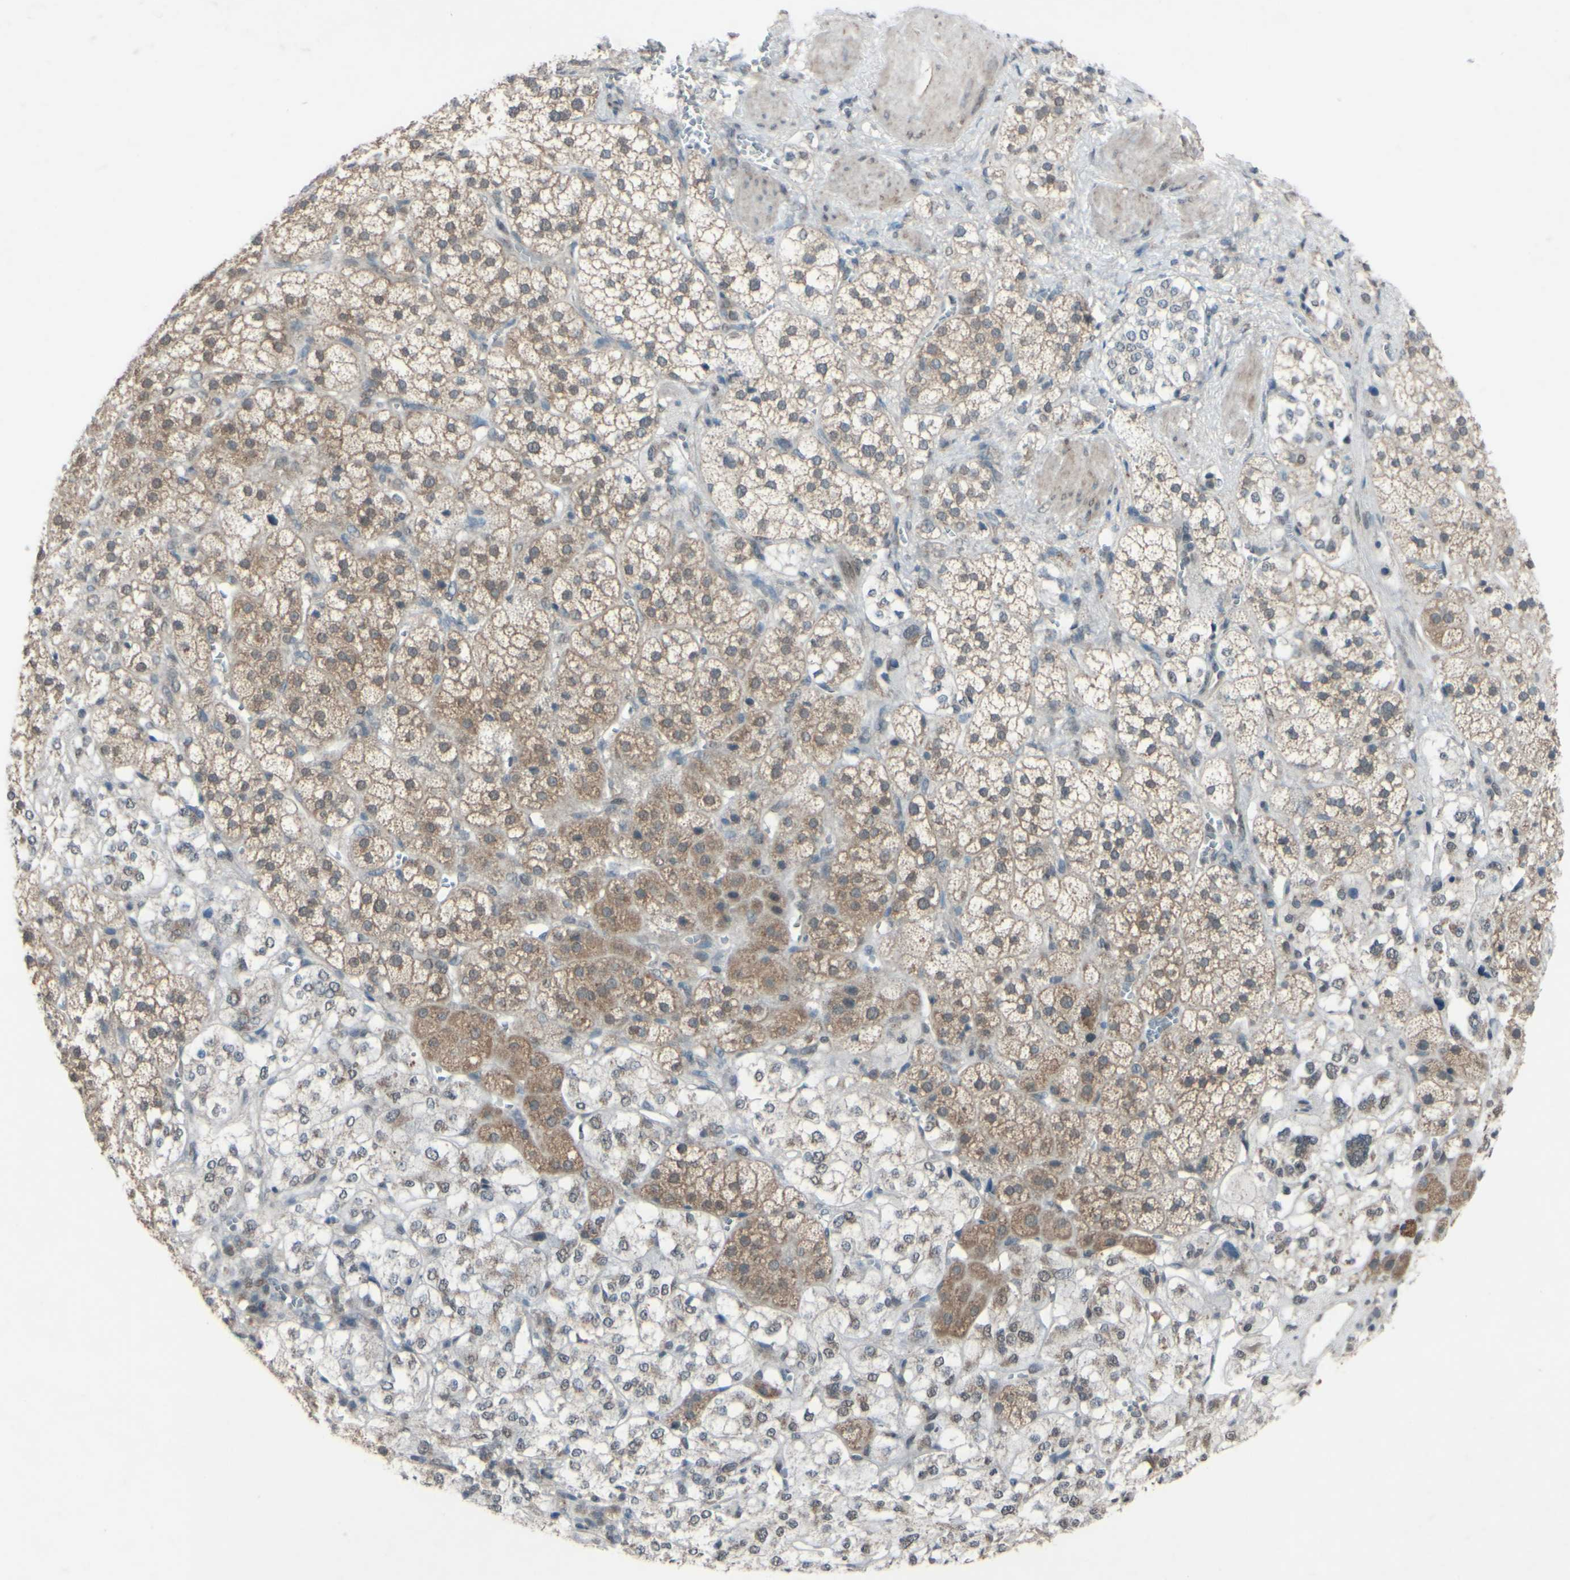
{"staining": {"intensity": "moderate", "quantity": ">75%", "location": "cytoplasmic/membranous"}, "tissue": "adrenal gland", "cell_type": "Glandular cells", "image_type": "normal", "snomed": [{"axis": "morphology", "description": "Normal tissue, NOS"}, {"axis": "topography", "description": "Adrenal gland"}], "caption": "This photomicrograph reveals immunohistochemistry (IHC) staining of benign human adrenal gland, with medium moderate cytoplasmic/membranous staining in approximately >75% of glandular cells.", "gene": "CDCP1", "patient": {"sex": "male", "age": 56}}